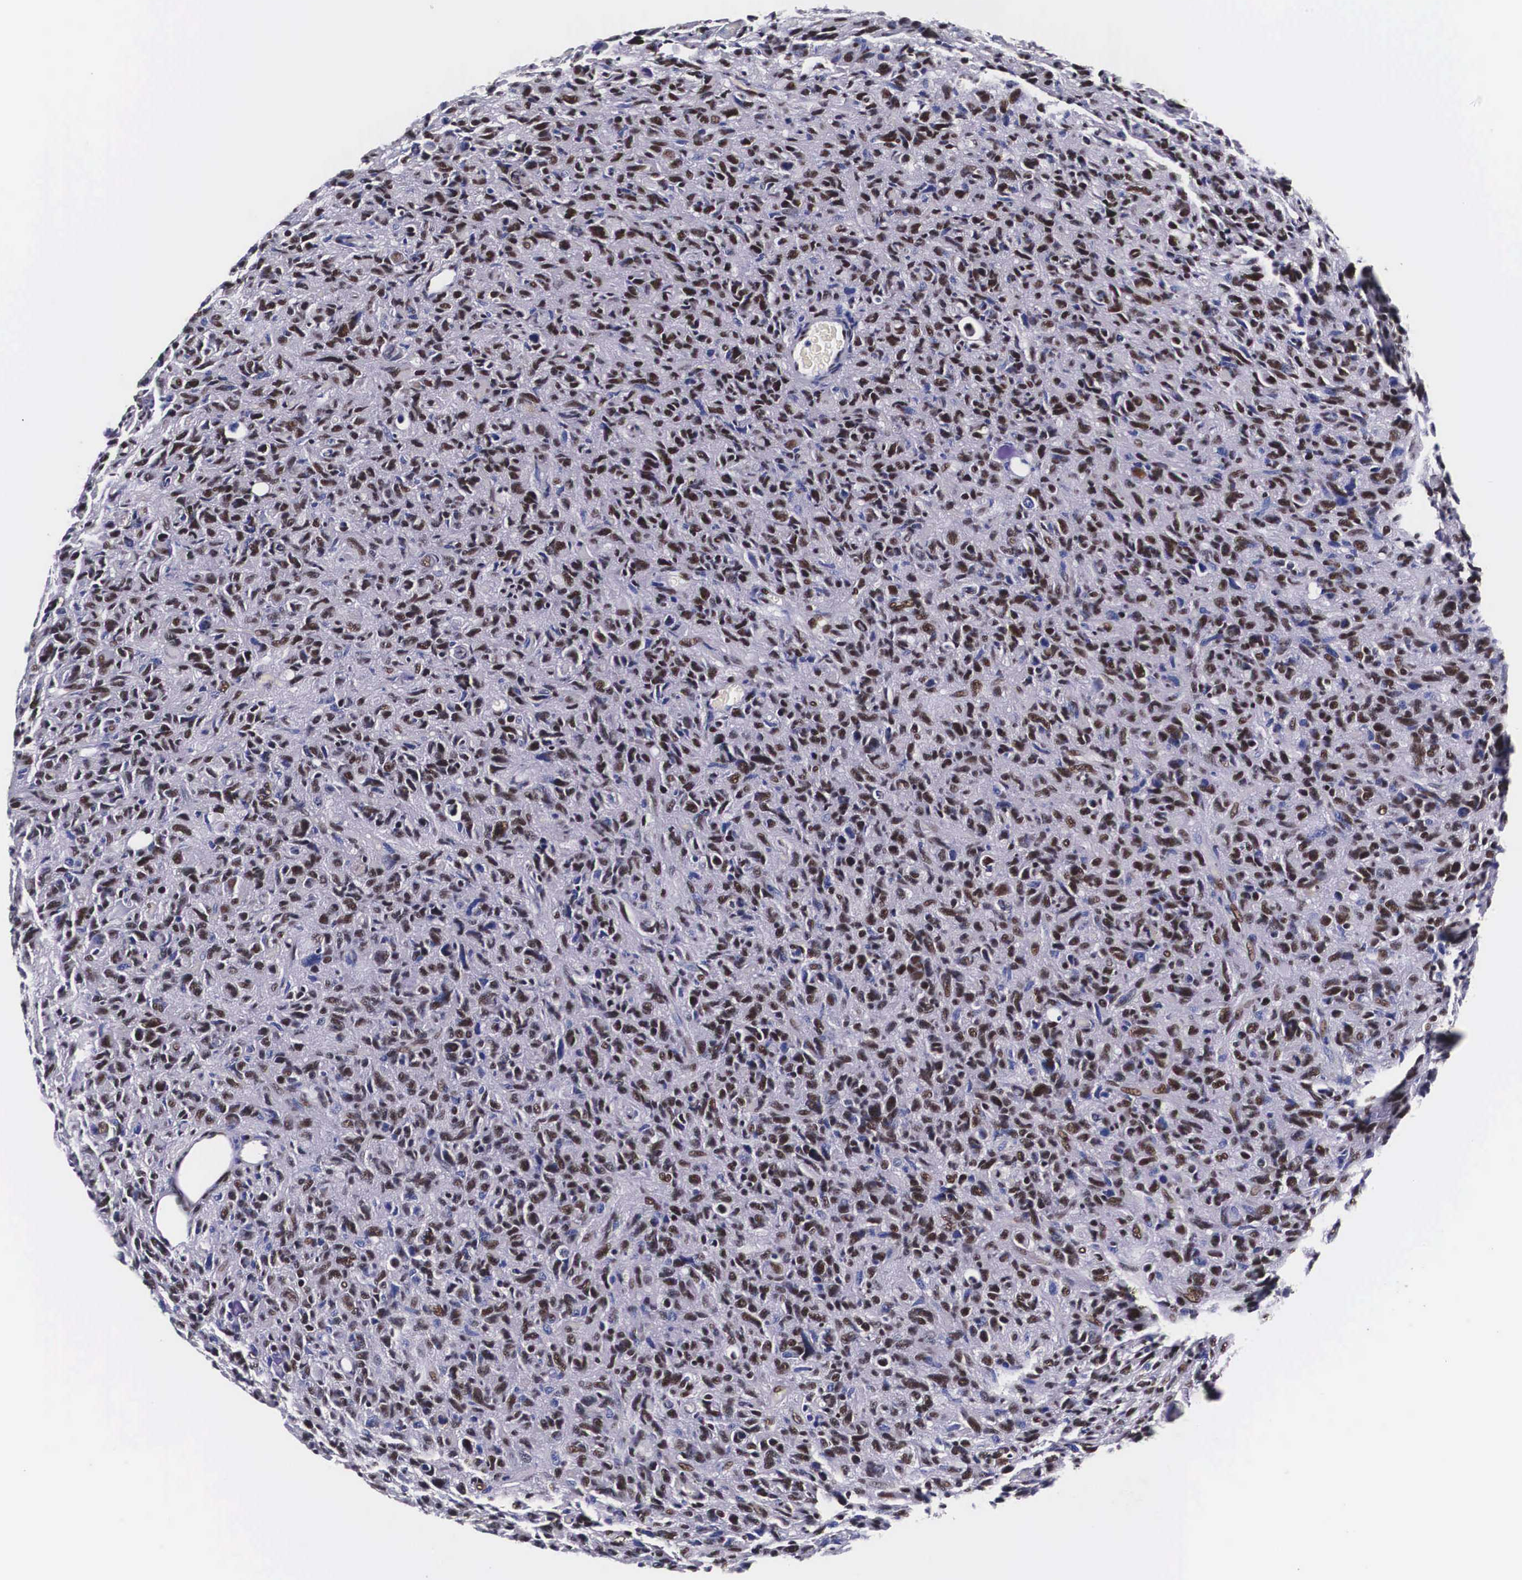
{"staining": {"intensity": "strong", "quantity": "25%-75%", "location": "nuclear"}, "tissue": "glioma", "cell_type": "Tumor cells", "image_type": "cancer", "snomed": [{"axis": "morphology", "description": "Glioma, malignant, High grade"}, {"axis": "topography", "description": "Brain"}], "caption": "Immunohistochemistry (DAB (3,3'-diaminobenzidine)) staining of glioma reveals strong nuclear protein positivity in approximately 25%-75% of tumor cells.", "gene": "PABPN1", "patient": {"sex": "female", "age": 60}}